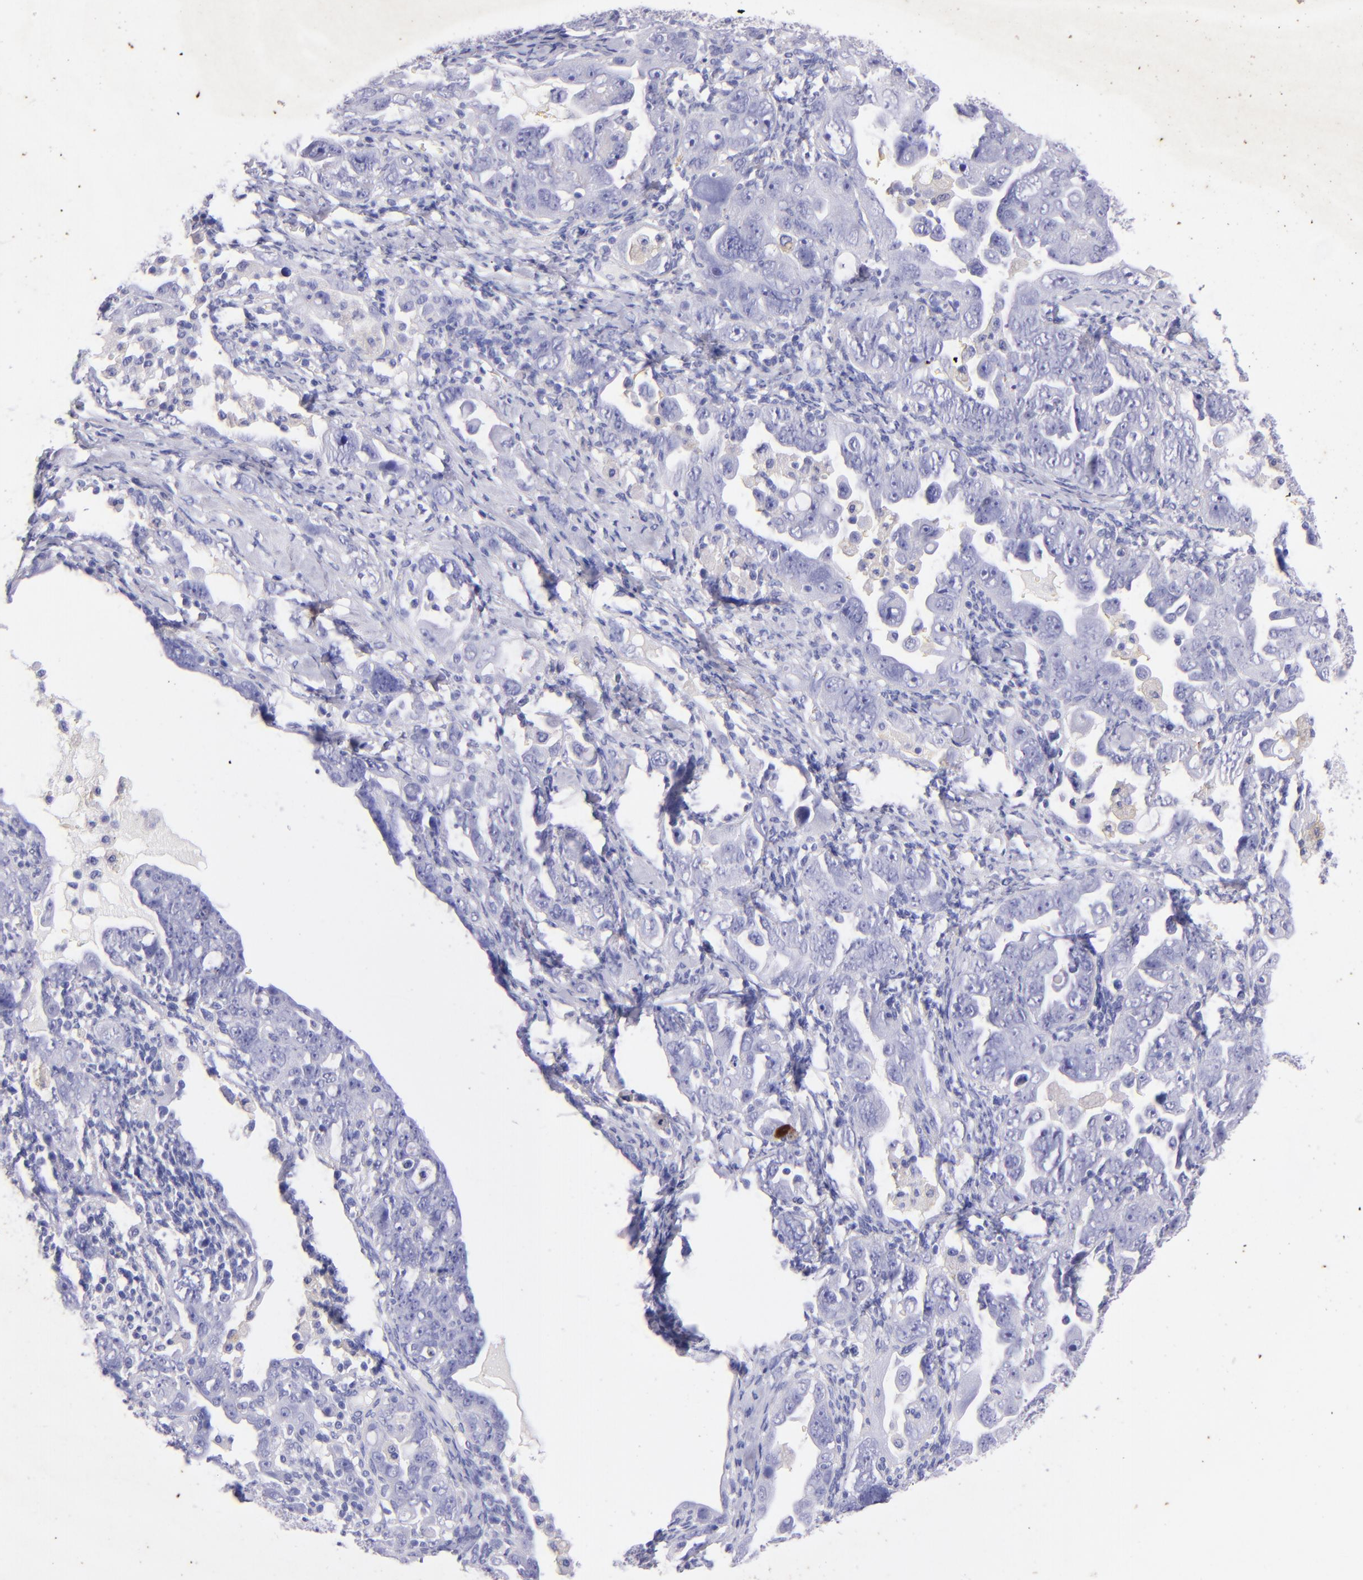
{"staining": {"intensity": "negative", "quantity": "none", "location": "none"}, "tissue": "ovarian cancer", "cell_type": "Tumor cells", "image_type": "cancer", "snomed": [{"axis": "morphology", "description": "Cystadenocarcinoma, serous, NOS"}, {"axis": "topography", "description": "Ovary"}], "caption": "High magnification brightfield microscopy of ovarian cancer (serous cystadenocarcinoma) stained with DAB (brown) and counterstained with hematoxylin (blue): tumor cells show no significant positivity. Nuclei are stained in blue.", "gene": "UCHL1", "patient": {"sex": "female", "age": 66}}